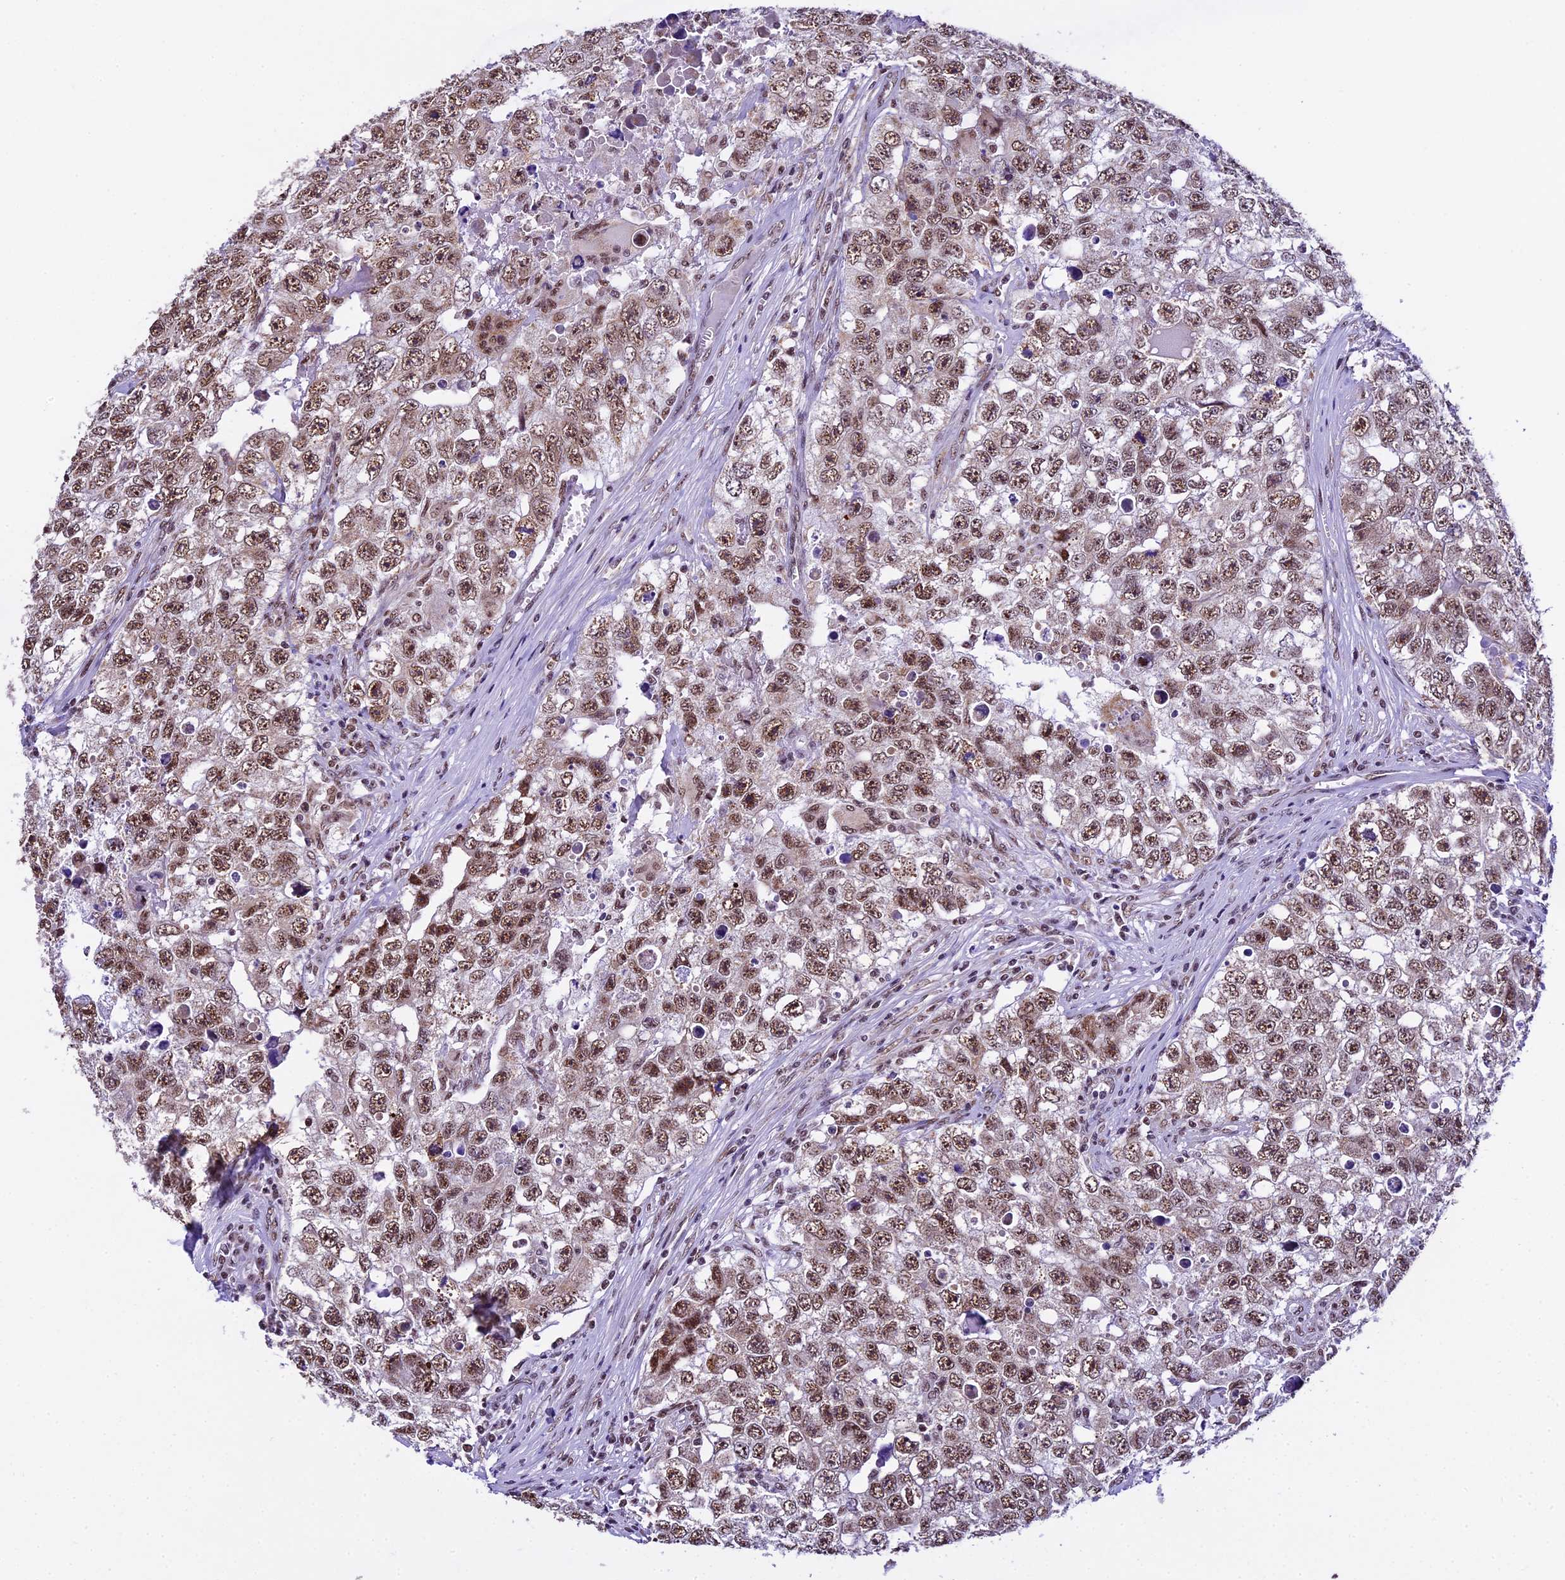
{"staining": {"intensity": "moderate", "quantity": ">75%", "location": "nuclear"}, "tissue": "testis cancer", "cell_type": "Tumor cells", "image_type": "cancer", "snomed": [{"axis": "morphology", "description": "Seminoma, NOS"}, {"axis": "morphology", "description": "Carcinoma, Embryonal, NOS"}, {"axis": "topography", "description": "Testis"}], "caption": "High-magnification brightfield microscopy of testis cancer (embryonal carcinoma) stained with DAB (brown) and counterstained with hematoxylin (blue). tumor cells exhibit moderate nuclear staining is identified in about>75% of cells.", "gene": "CARS2", "patient": {"sex": "male", "age": 43}}